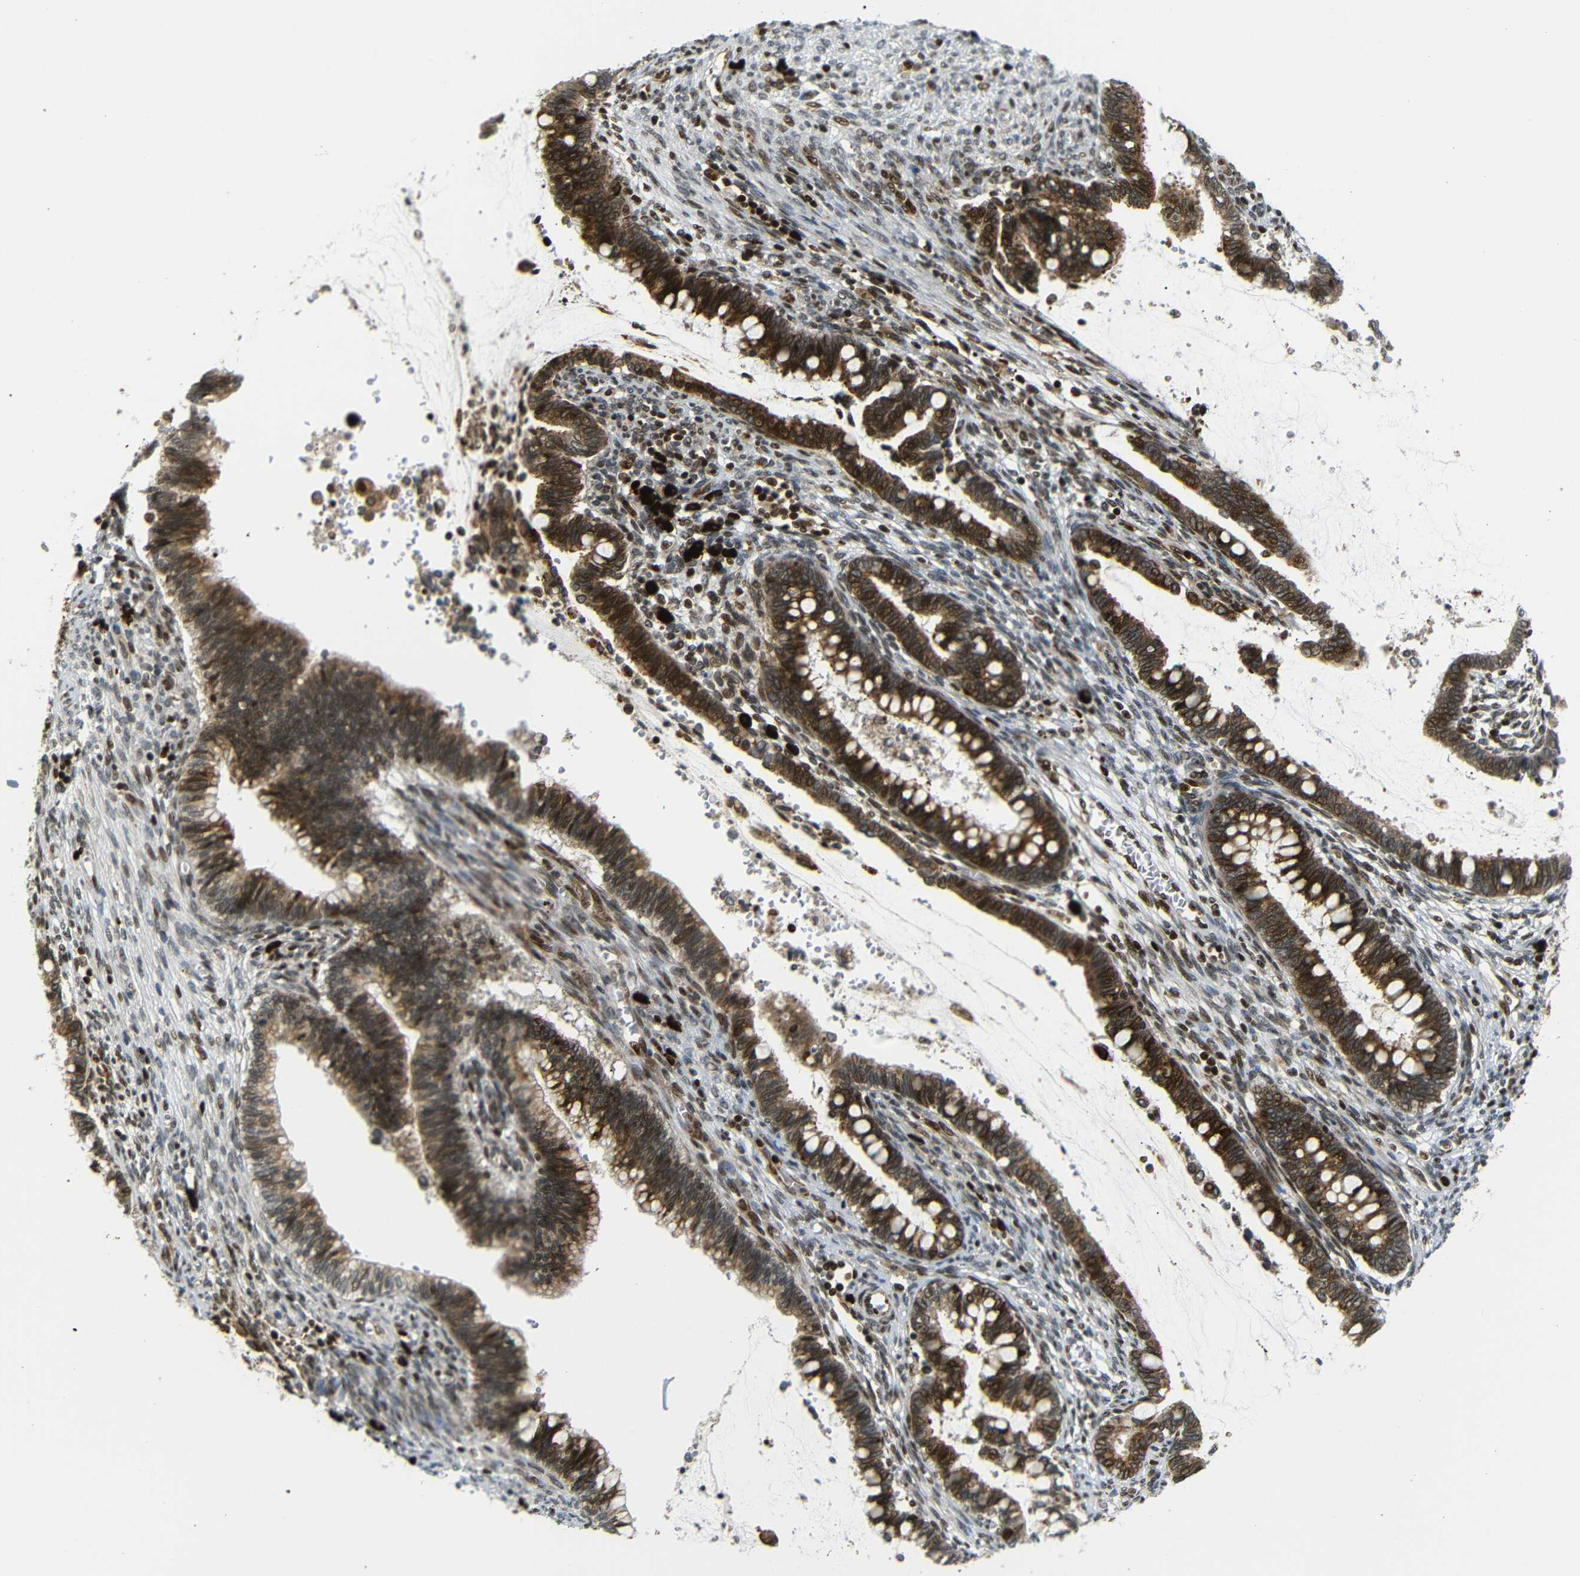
{"staining": {"intensity": "strong", "quantity": ">75%", "location": "cytoplasmic/membranous,nuclear"}, "tissue": "cervical cancer", "cell_type": "Tumor cells", "image_type": "cancer", "snomed": [{"axis": "morphology", "description": "Adenocarcinoma, NOS"}, {"axis": "topography", "description": "Cervix"}], "caption": "Immunohistochemistry of cervical cancer (adenocarcinoma) demonstrates high levels of strong cytoplasmic/membranous and nuclear positivity in approximately >75% of tumor cells.", "gene": "SPCS2", "patient": {"sex": "female", "age": 44}}